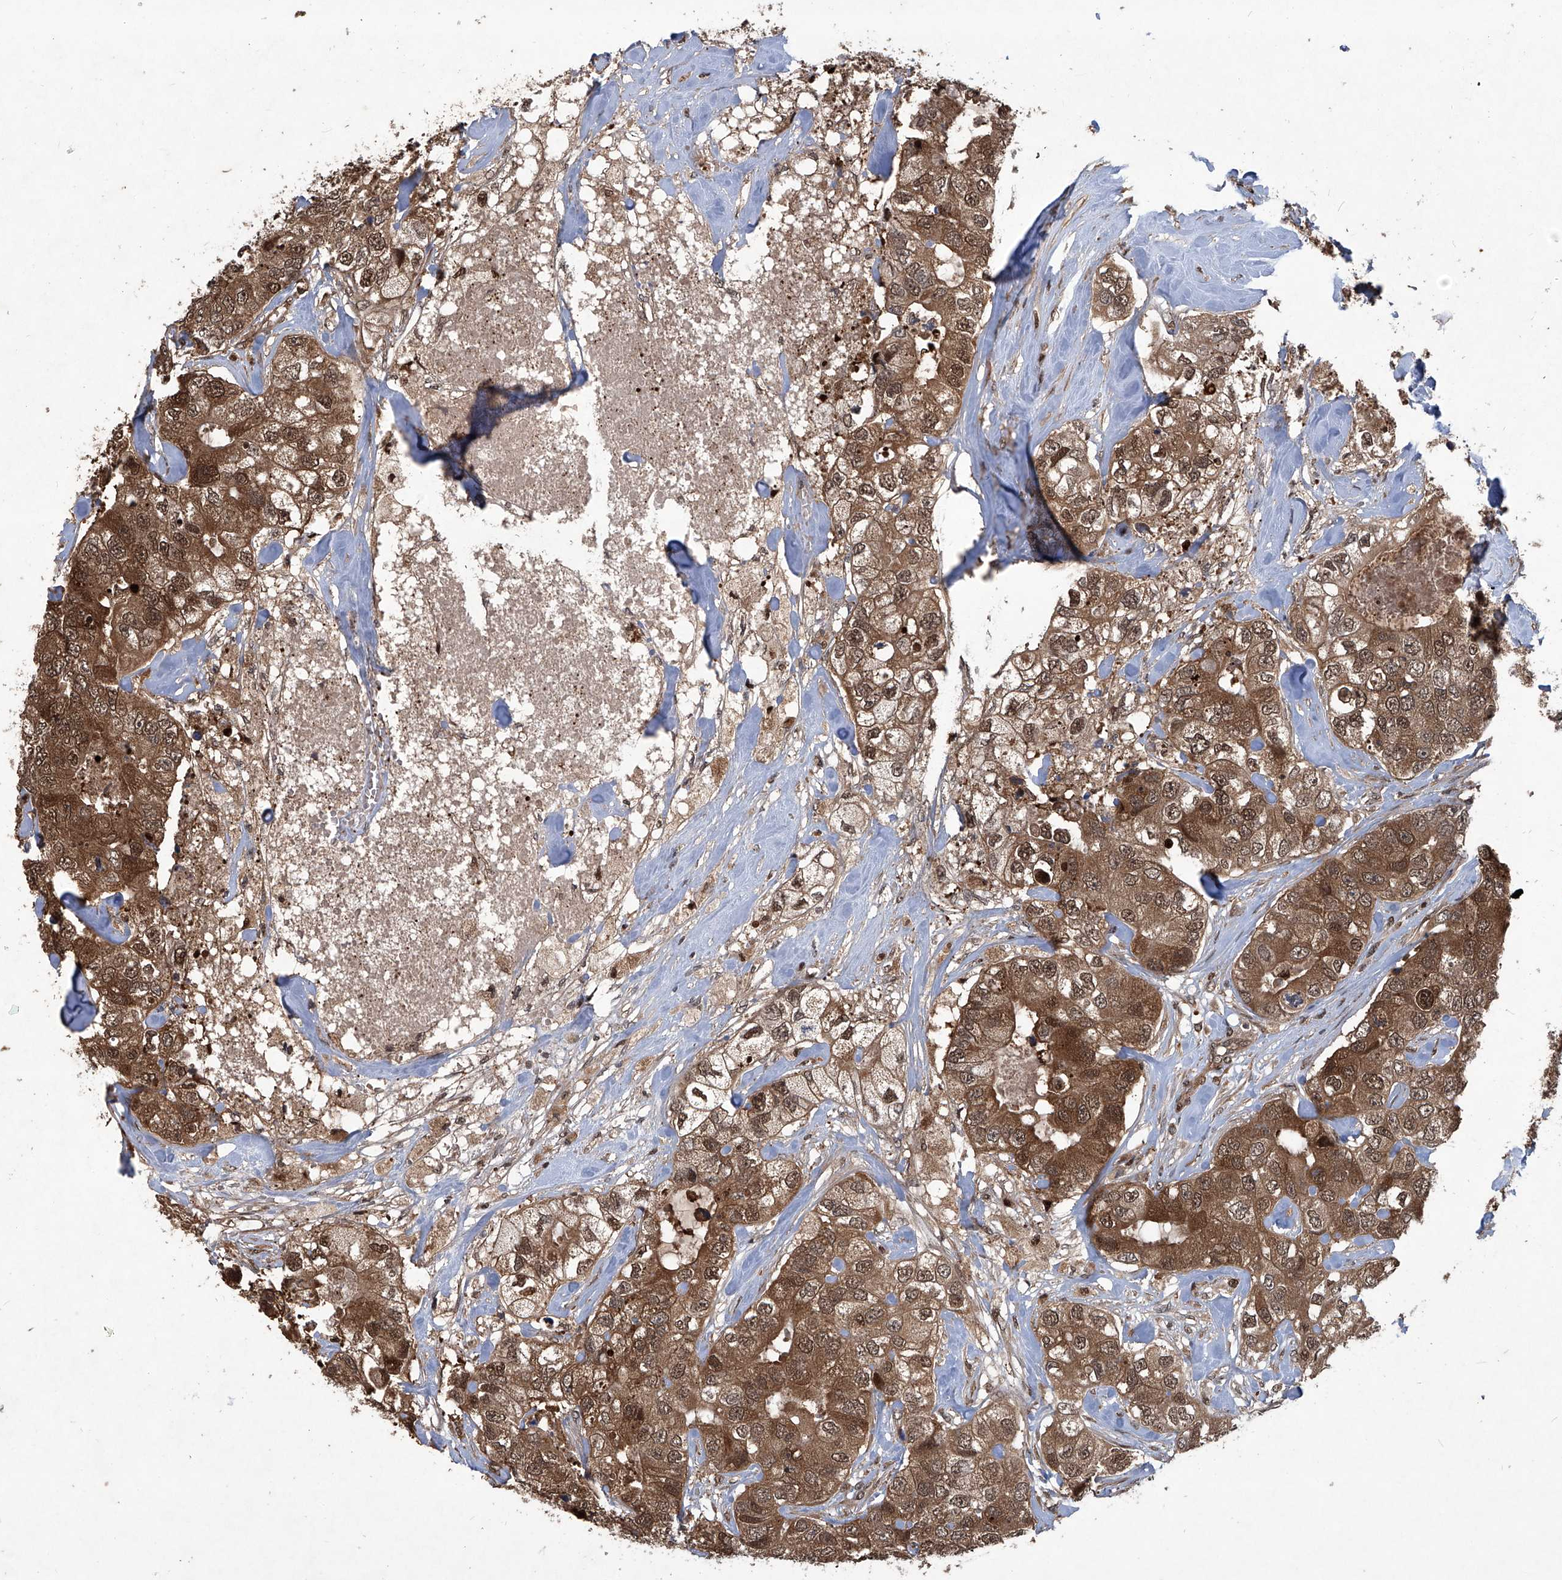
{"staining": {"intensity": "moderate", "quantity": ">75%", "location": "cytoplasmic/membranous,nuclear"}, "tissue": "breast cancer", "cell_type": "Tumor cells", "image_type": "cancer", "snomed": [{"axis": "morphology", "description": "Duct carcinoma"}, {"axis": "topography", "description": "Breast"}], "caption": "Immunohistochemistry staining of breast invasive ductal carcinoma, which displays medium levels of moderate cytoplasmic/membranous and nuclear staining in about >75% of tumor cells indicating moderate cytoplasmic/membranous and nuclear protein staining. The staining was performed using DAB (brown) for protein detection and nuclei were counterstained in hematoxylin (blue).", "gene": "PSMB1", "patient": {"sex": "female", "age": 62}}